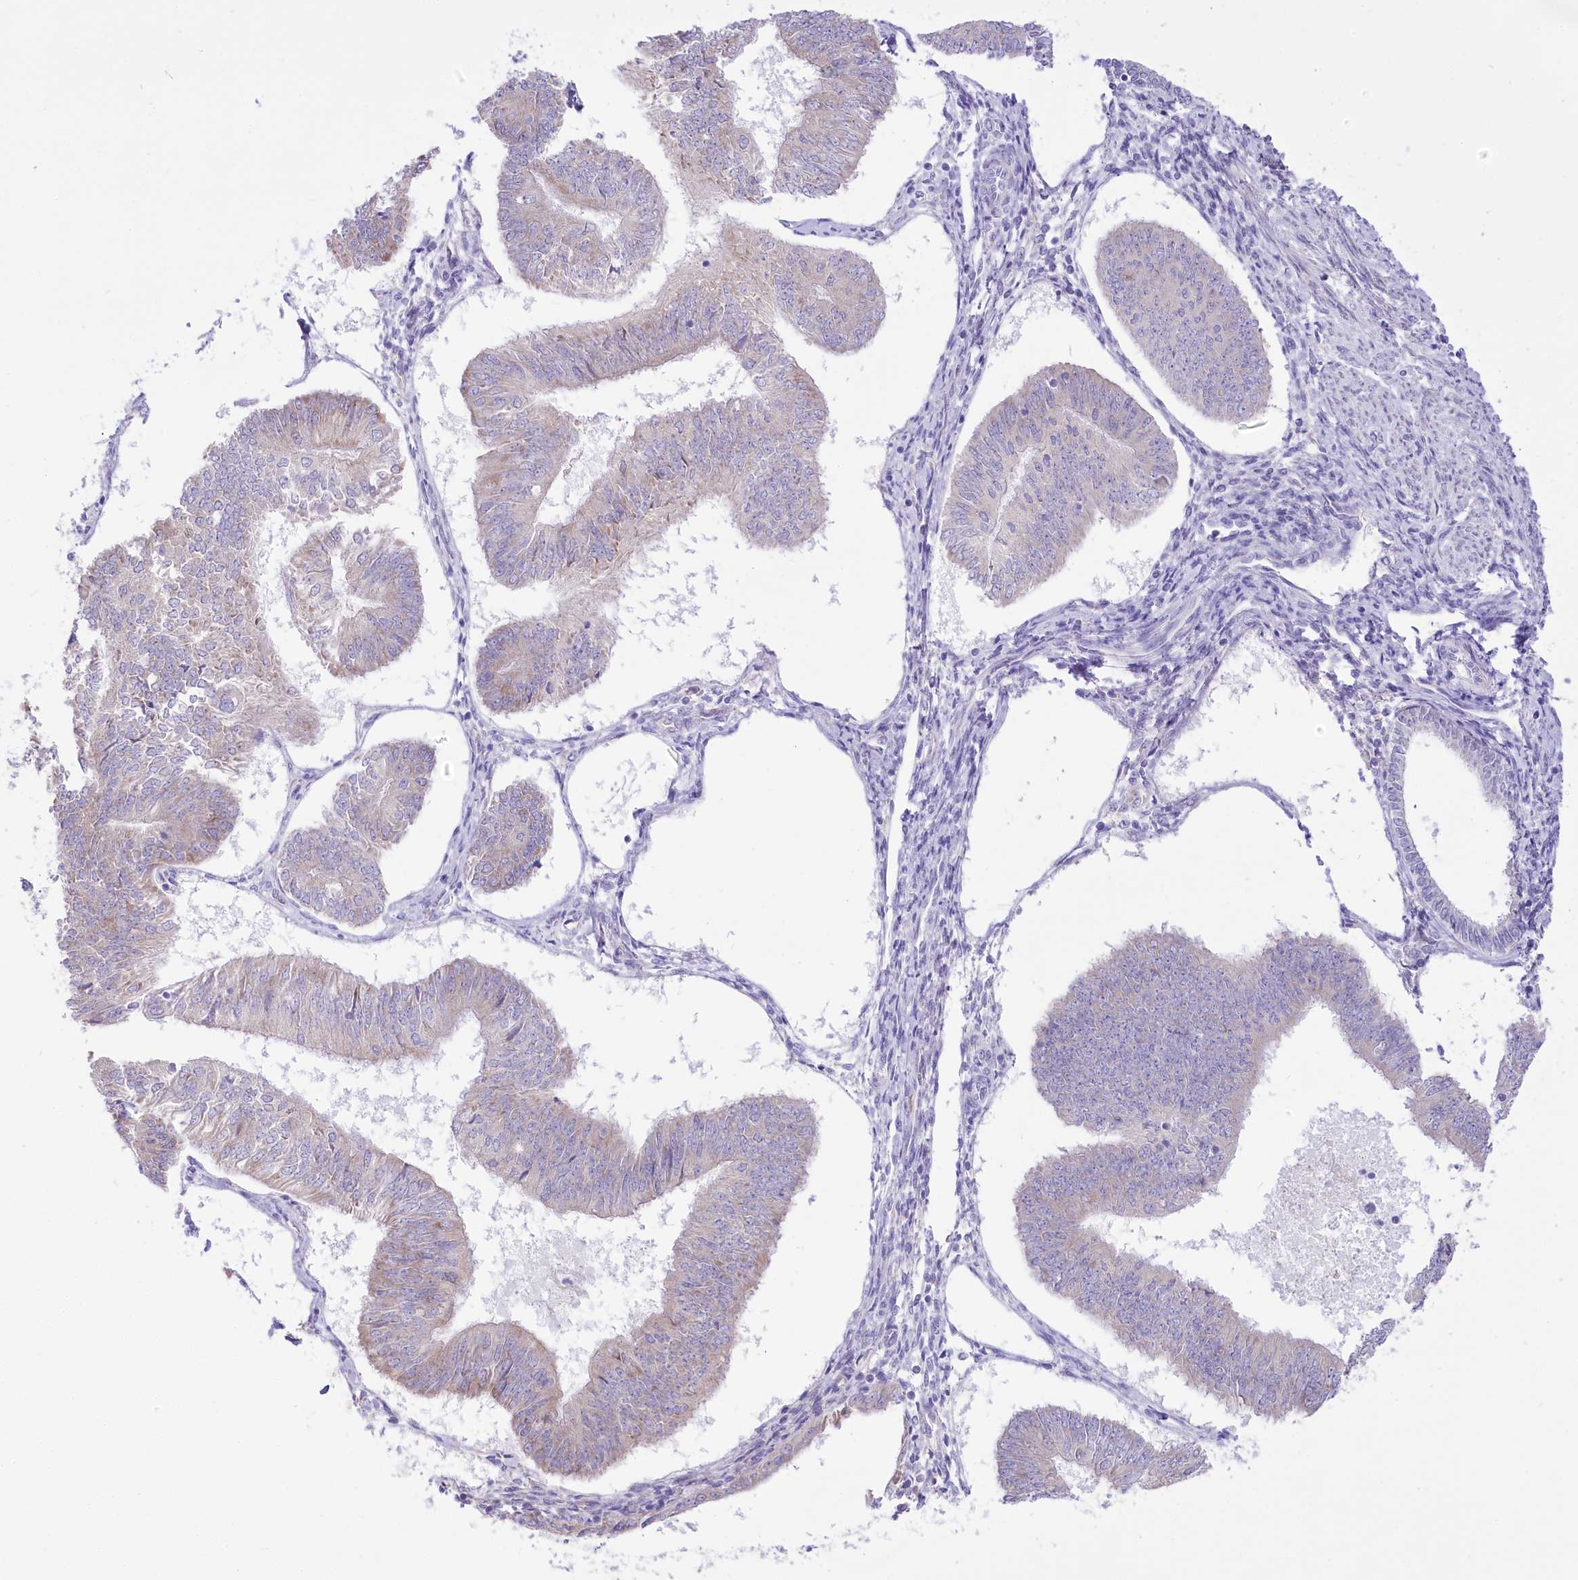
{"staining": {"intensity": "negative", "quantity": "none", "location": "none"}, "tissue": "endometrial cancer", "cell_type": "Tumor cells", "image_type": "cancer", "snomed": [{"axis": "morphology", "description": "Adenocarcinoma, NOS"}, {"axis": "topography", "description": "Endometrium"}], "caption": "This histopathology image is of endometrial cancer stained with immunohistochemistry (IHC) to label a protein in brown with the nuclei are counter-stained blue. There is no expression in tumor cells.", "gene": "STT3B", "patient": {"sex": "female", "age": 58}}